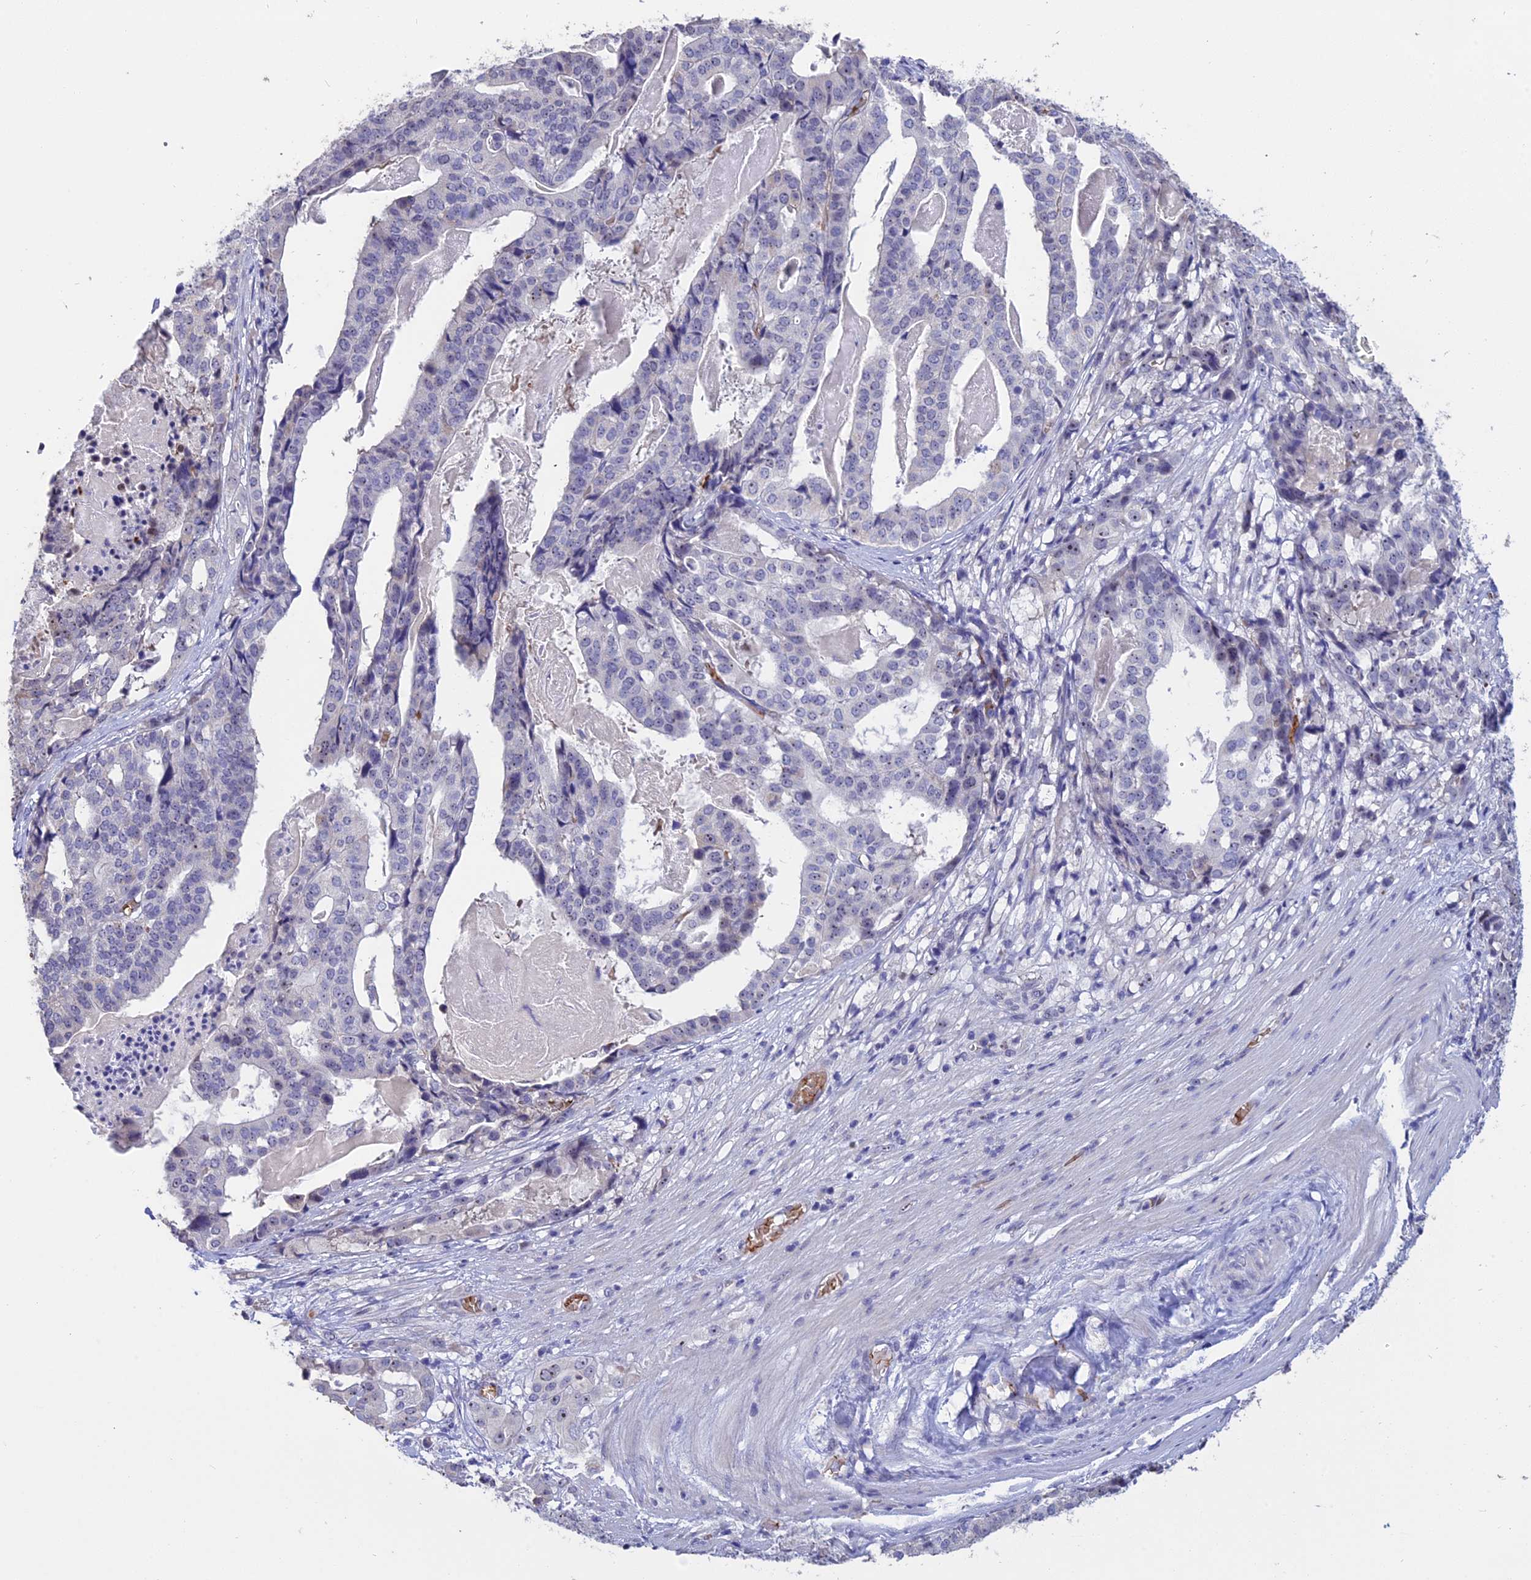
{"staining": {"intensity": "negative", "quantity": "none", "location": "none"}, "tissue": "stomach cancer", "cell_type": "Tumor cells", "image_type": "cancer", "snomed": [{"axis": "morphology", "description": "Adenocarcinoma, NOS"}, {"axis": "topography", "description": "Stomach"}], "caption": "An image of human stomach cancer is negative for staining in tumor cells.", "gene": "KNOP1", "patient": {"sex": "male", "age": 48}}